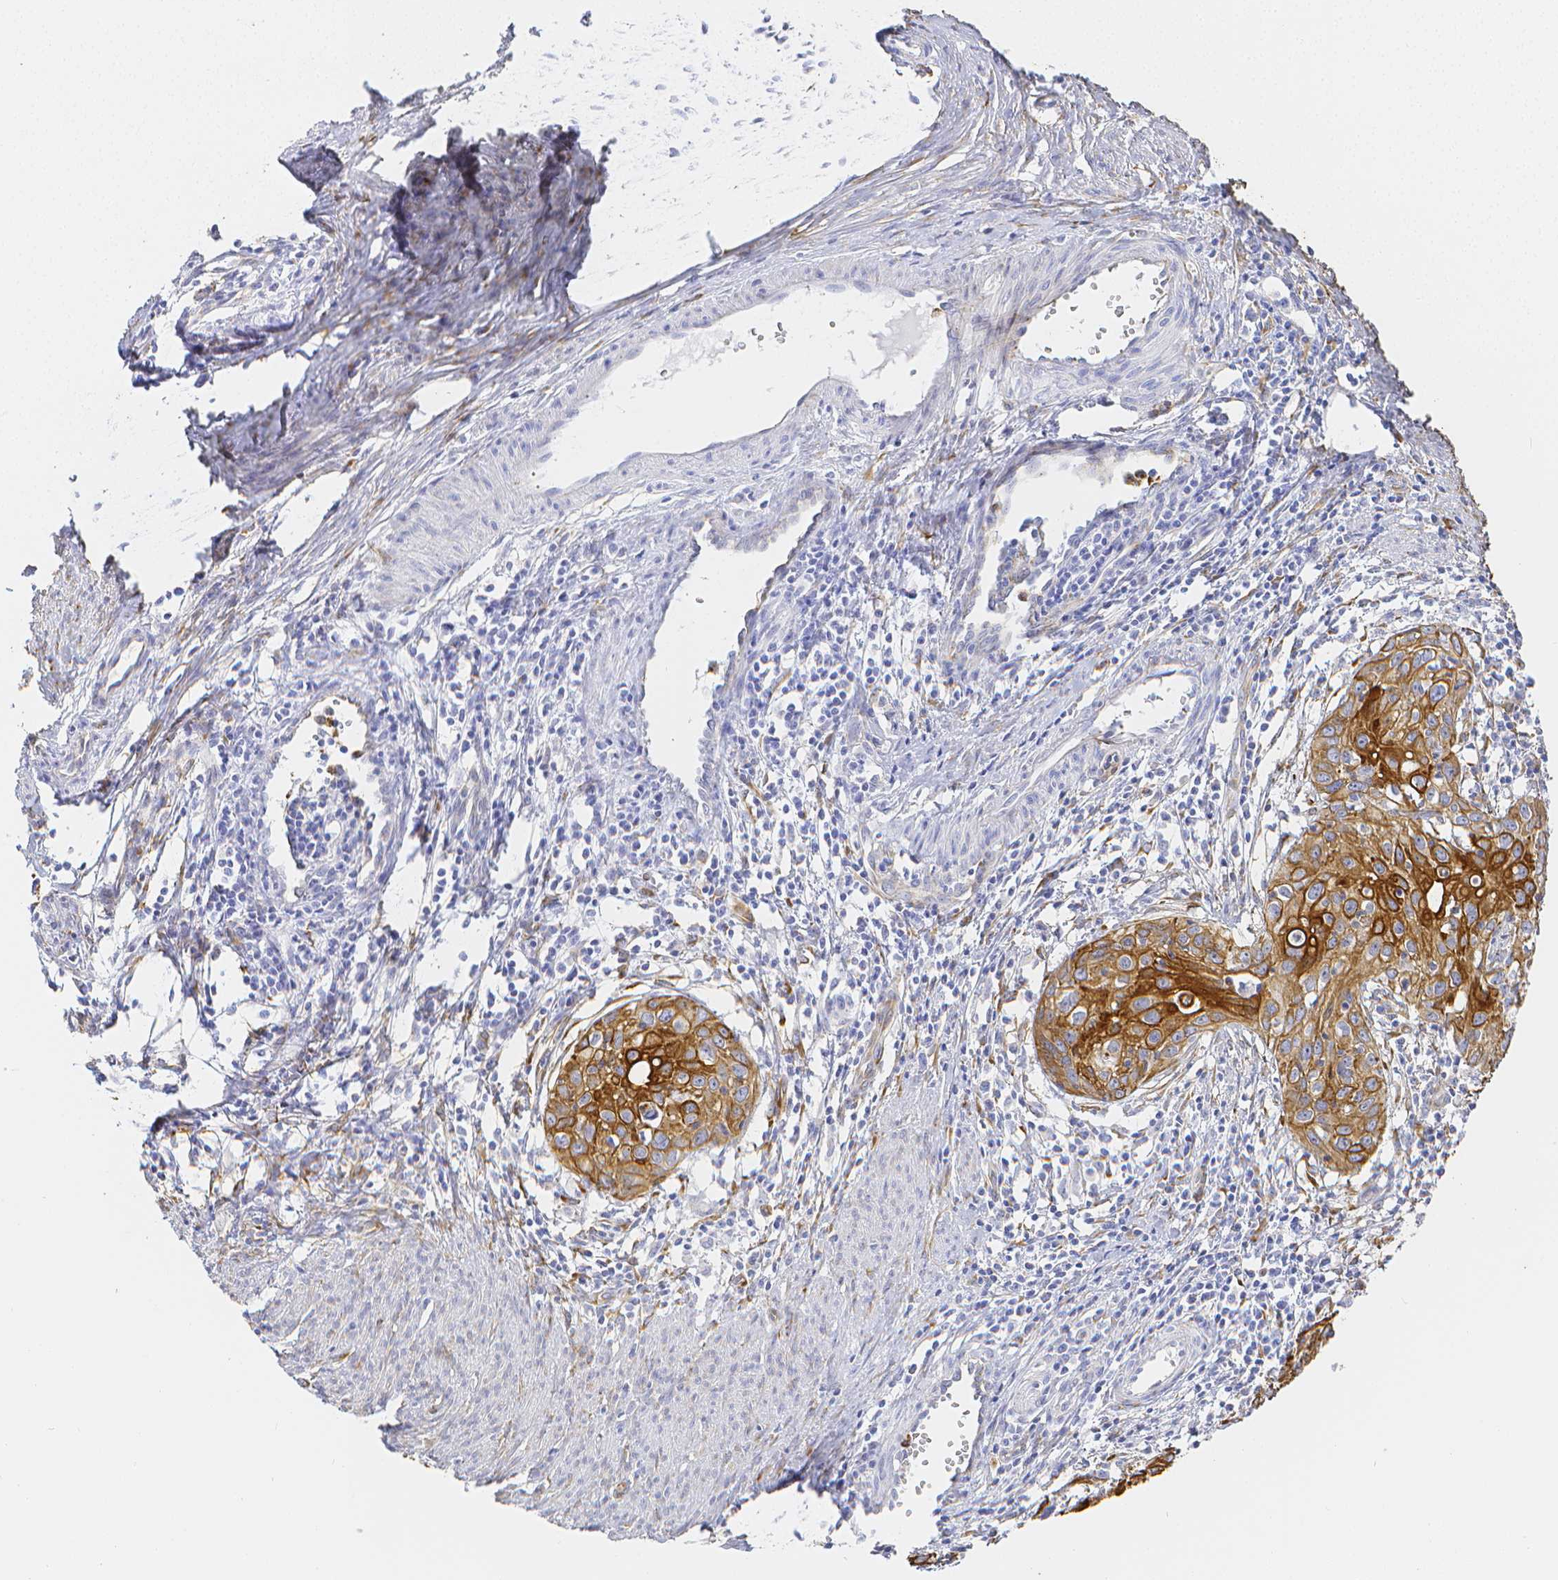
{"staining": {"intensity": "moderate", "quantity": ">75%", "location": "cytoplasmic/membranous"}, "tissue": "cervical cancer", "cell_type": "Tumor cells", "image_type": "cancer", "snomed": [{"axis": "morphology", "description": "Squamous cell carcinoma, NOS"}, {"axis": "topography", "description": "Cervix"}], "caption": "Moderate cytoplasmic/membranous positivity for a protein is appreciated in about >75% of tumor cells of cervical cancer (squamous cell carcinoma) using immunohistochemistry (IHC).", "gene": "SMURF1", "patient": {"sex": "female", "age": 40}}